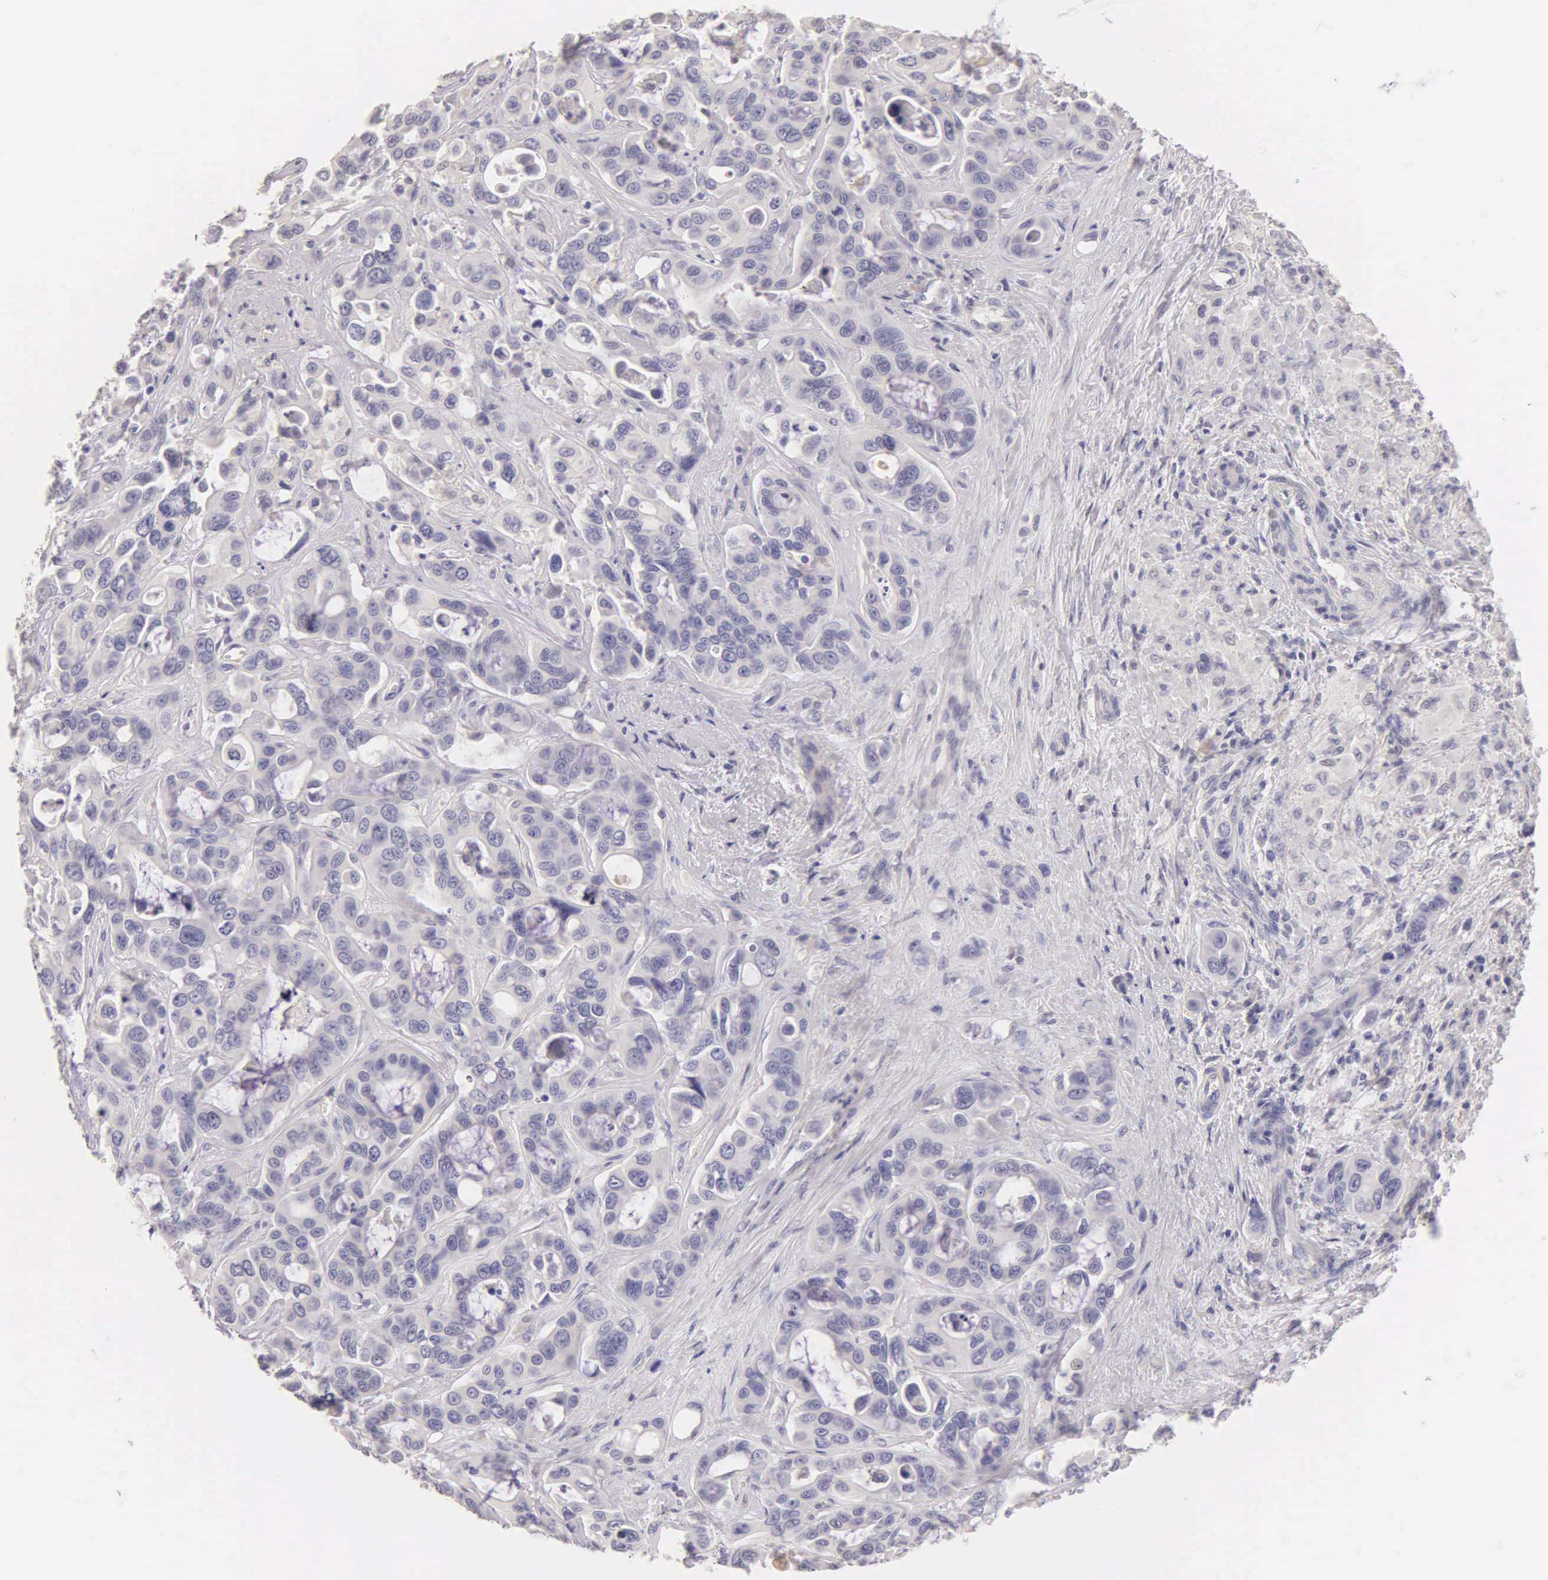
{"staining": {"intensity": "negative", "quantity": "none", "location": "none"}, "tissue": "liver cancer", "cell_type": "Tumor cells", "image_type": "cancer", "snomed": [{"axis": "morphology", "description": "Cholangiocarcinoma"}, {"axis": "topography", "description": "Liver"}], "caption": "Immunohistochemistry (IHC) image of human liver cholangiocarcinoma stained for a protein (brown), which exhibits no staining in tumor cells.", "gene": "ESR1", "patient": {"sex": "female", "age": 79}}